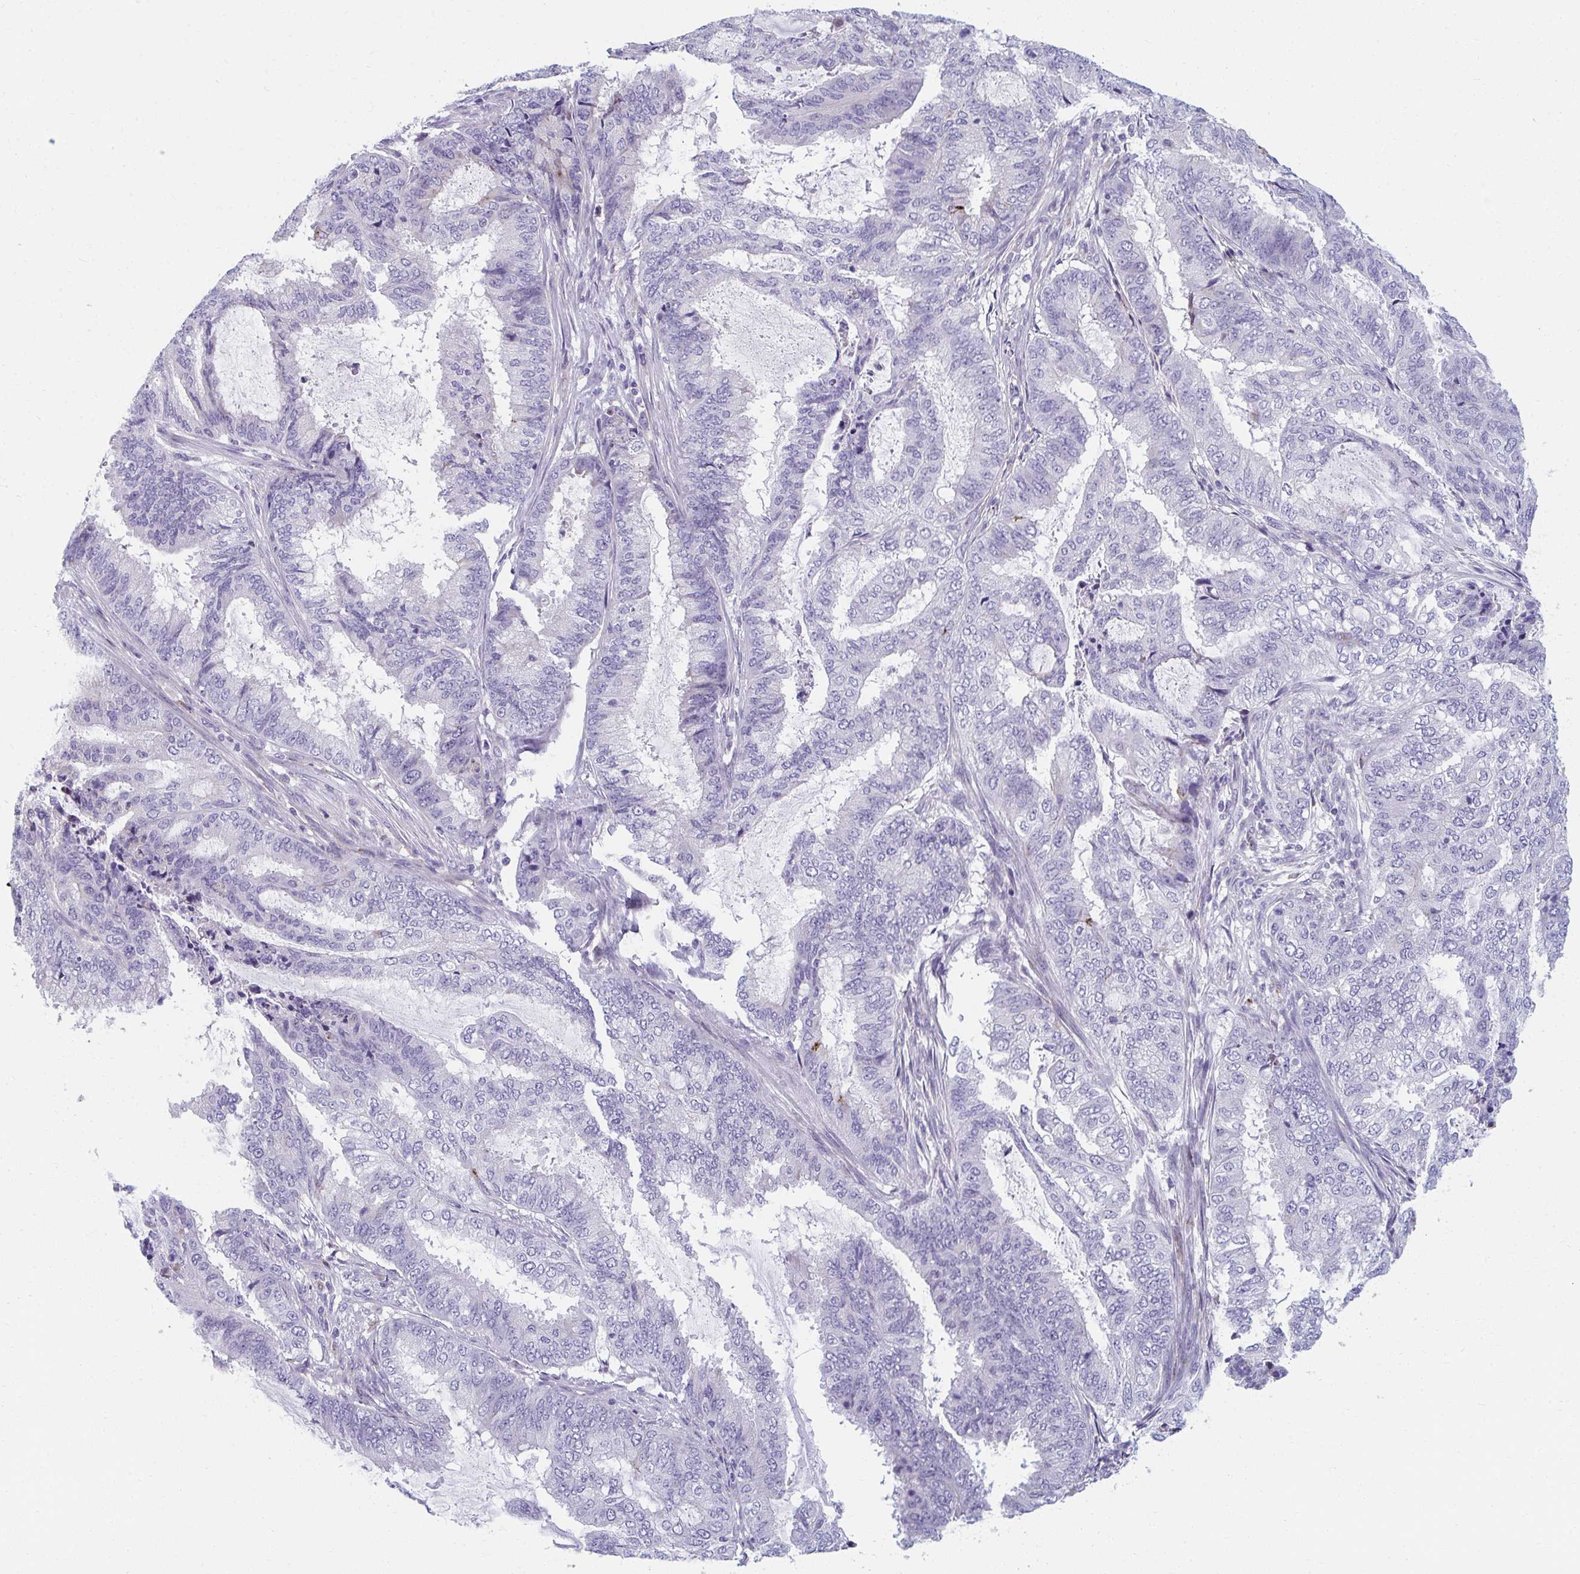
{"staining": {"intensity": "negative", "quantity": "none", "location": "none"}, "tissue": "endometrial cancer", "cell_type": "Tumor cells", "image_type": "cancer", "snomed": [{"axis": "morphology", "description": "Adenocarcinoma, NOS"}, {"axis": "topography", "description": "Endometrium"}], "caption": "Tumor cells show no significant protein expression in endometrial adenocarcinoma.", "gene": "EIF1AD", "patient": {"sex": "female", "age": 51}}